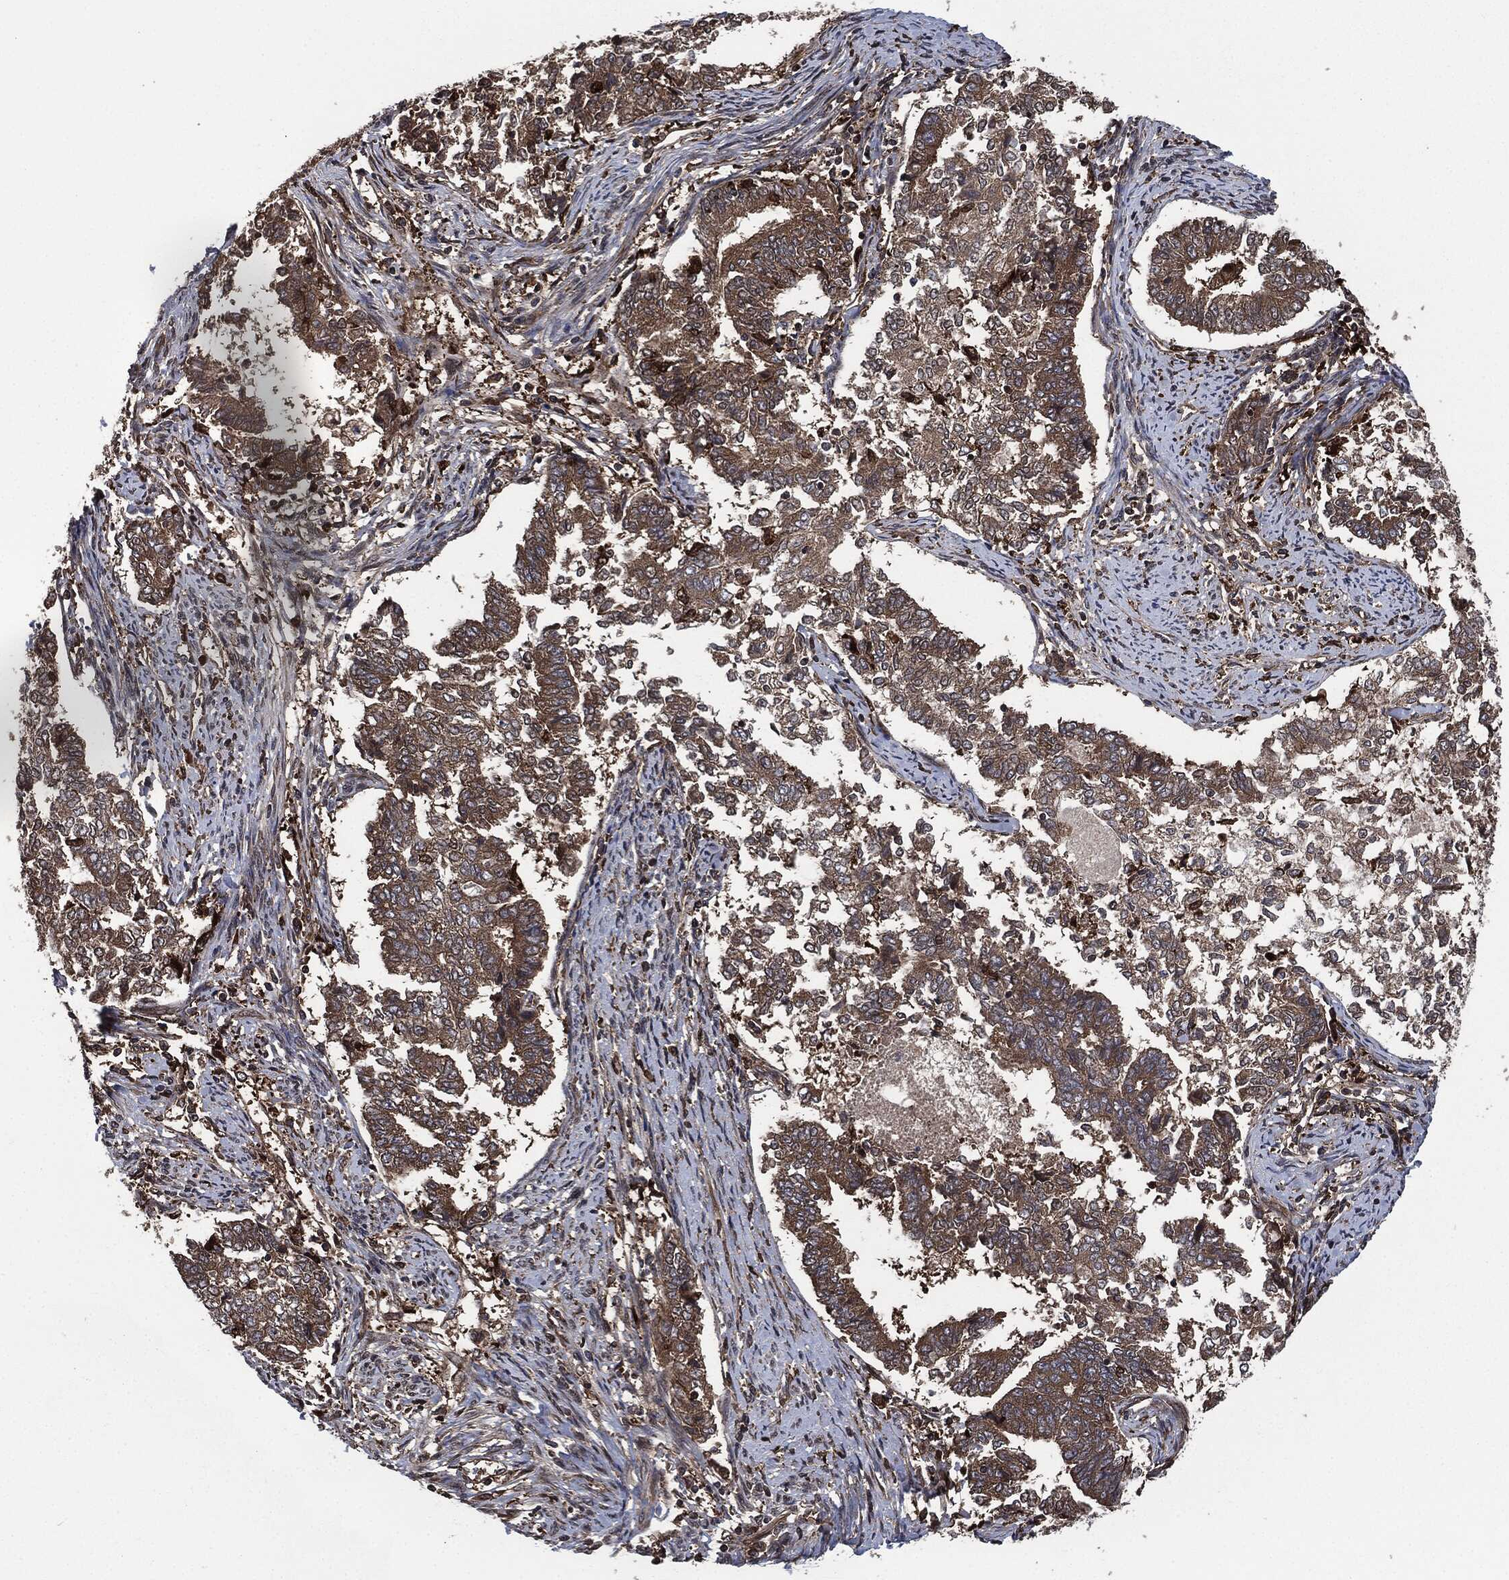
{"staining": {"intensity": "moderate", "quantity": ">75%", "location": "cytoplasmic/membranous"}, "tissue": "endometrial cancer", "cell_type": "Tumor cells", "image_type": "cancer", "snomed": [{"axis": "morphology", "description": "Adenocarcinoma, NOS"}, {"axis": "topography", "description": "Endometrium"}], "caption": "Immunohistochemistry histopathology image of neoplastic tissue: human endometrial adenocarcinoma stained using IHC demonstrates medium levels of moderate protein expression localized specifically in the cytoplasmic/membranous of tumor cells, appearing as a cytoplasmic/membranous brown color.", "gene": "RAP1GDS1", "patient": {"sex": "female", "age": 65}}